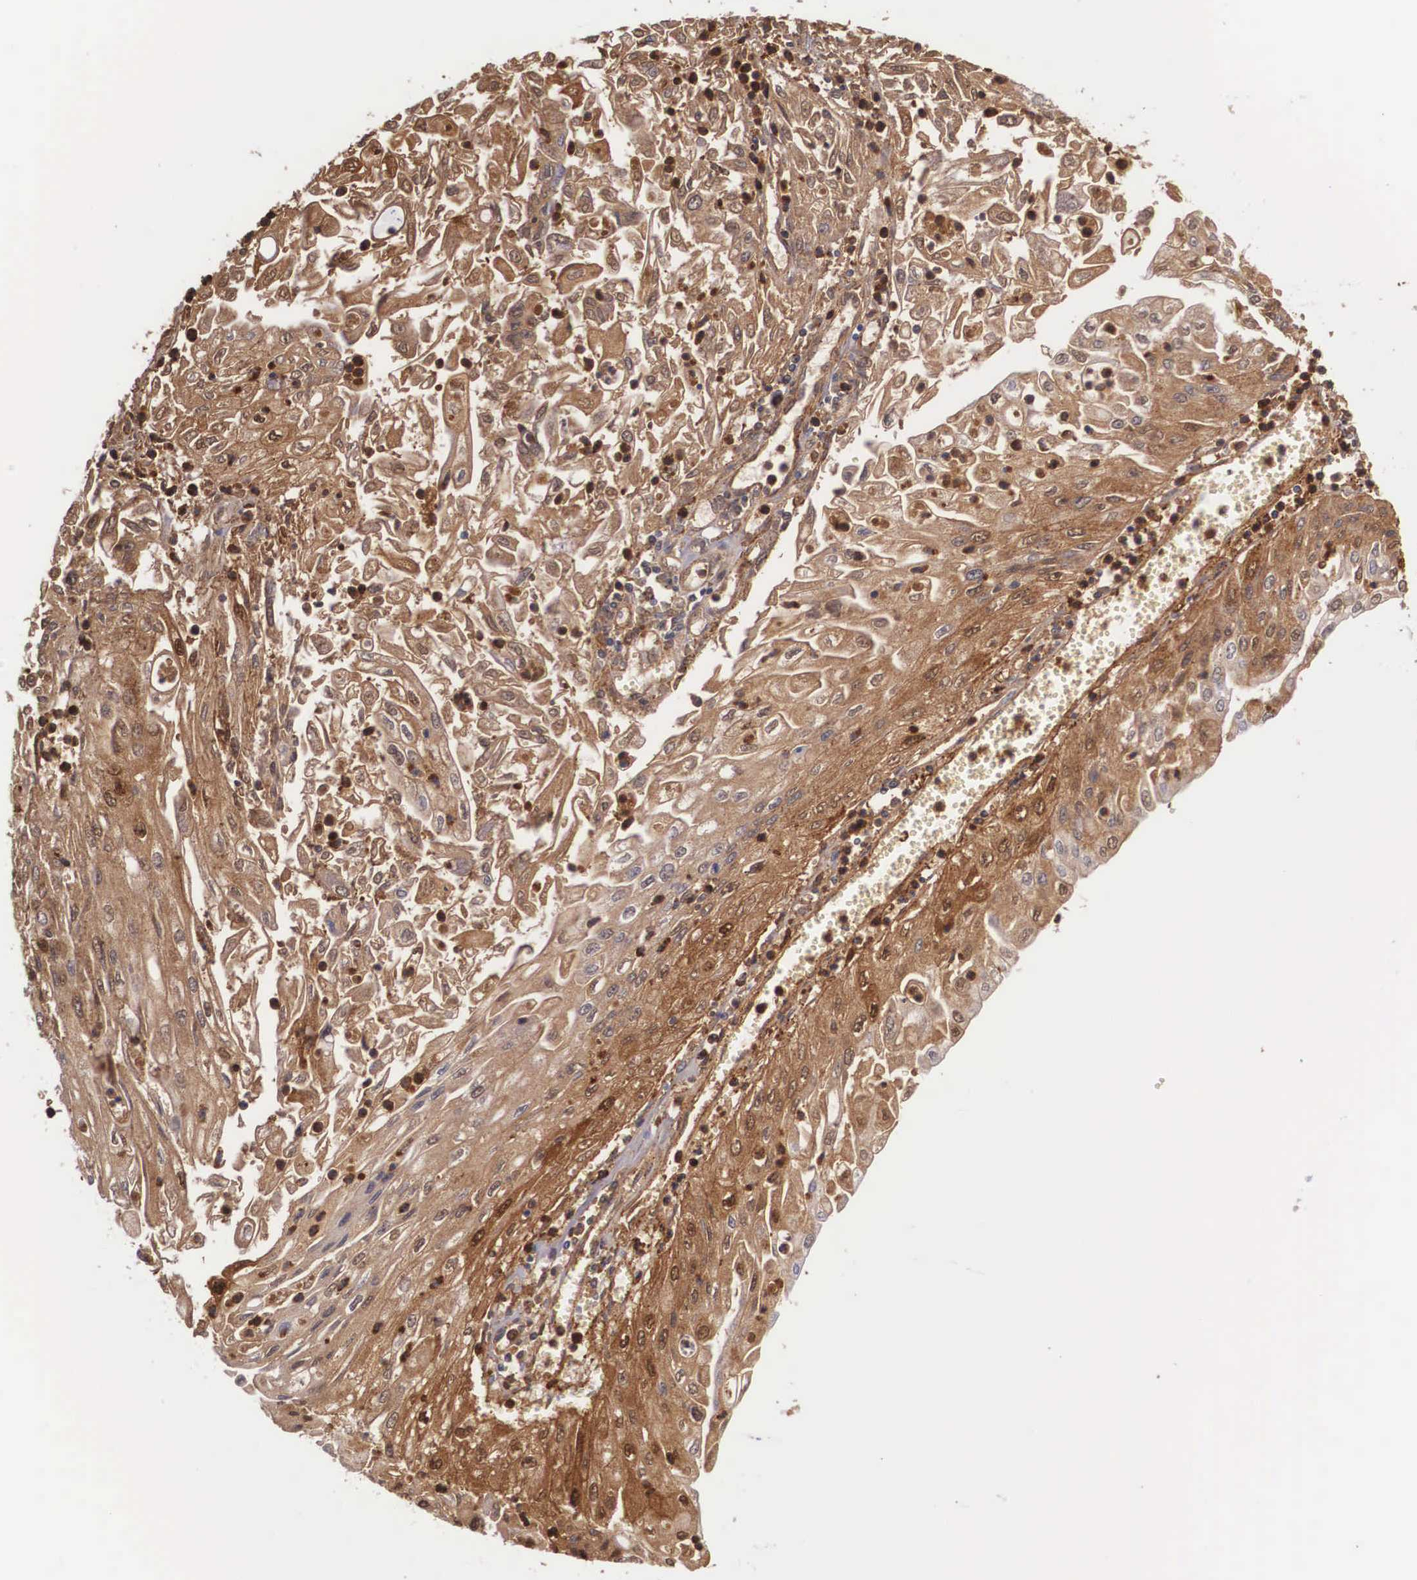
{"staining": {"intensity": "moderate", "quantity": ">75%", "location": "cytoplasmic/membranous"}, "tissue": "endometrial cancer", "cell_type": "Tumor cells", "image_type": "cancer", "snomed": [{"axis": "morphology", "description": "Adenocarcinoma, NOS"}, {"axis": "topography", "description": "Endometrium"}], "caption": "The immunohistochemical stain shows moderate cytoplasmic/membranous expression in tumor cells of endometrial cancer tissue.", "gene": "LGALS1", "patient": {"sex": "female", "age": 75}}